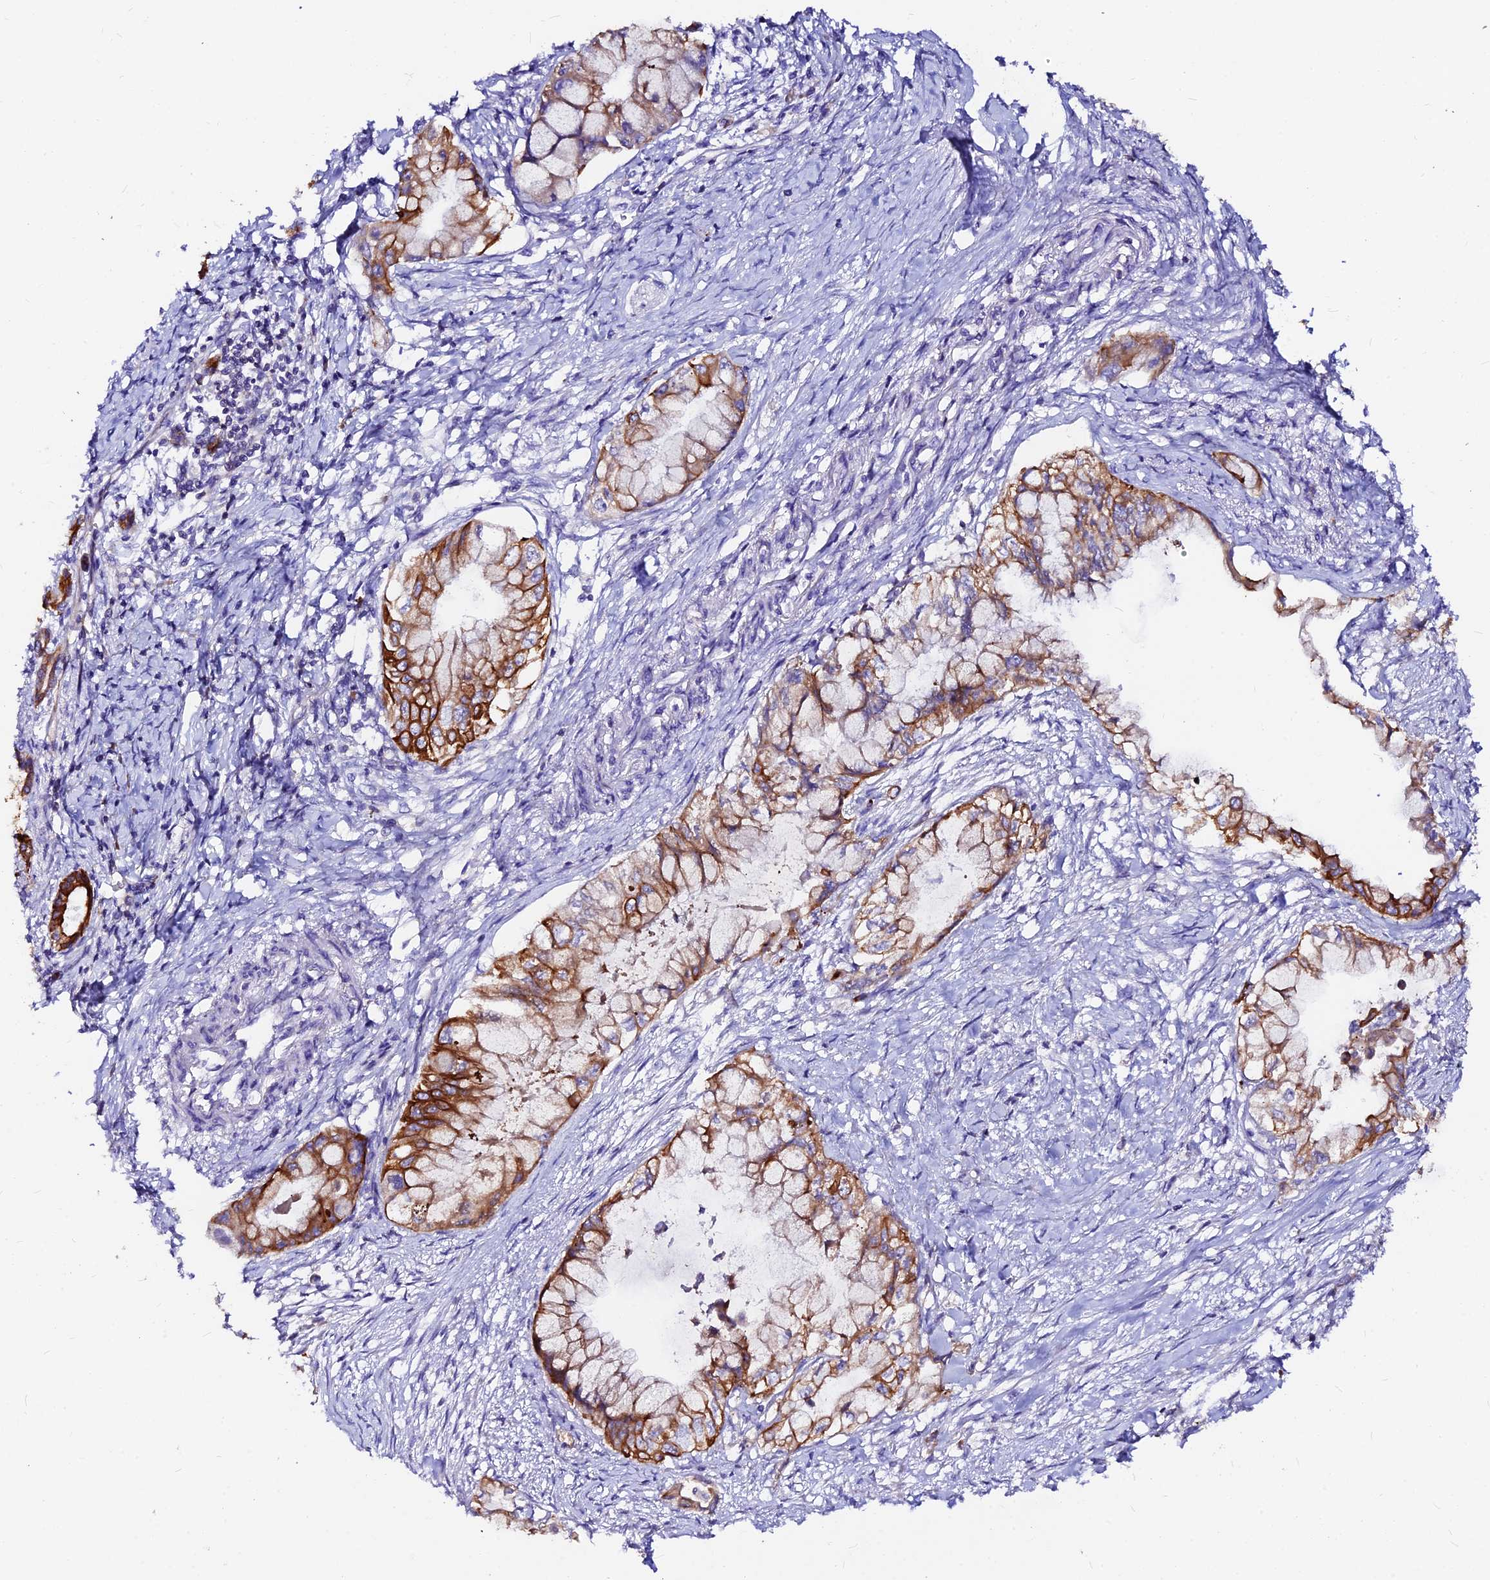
{"staining": {"intensity": "strong", "quantity": ">75%", "location": "cytoplasmic/membranous"}, "tissue": "pancreatic cancer", "cell_type": "Tumor cells", "image_type": "cancer", "snomed": [{"axis": "morphology", "description": "Adenocarcinoma, NOS"}, {"axis": "topography", "description": "Pancreas"}], "caption": "This is a histology image of IHC staining of pancreatic cancer (adenocarcinoma), which shows strong positivity in the cytoplasmic/membranous of tumor cells.", "gene": "DENND2D", "patient": {"sex": "male", "age": 48}}